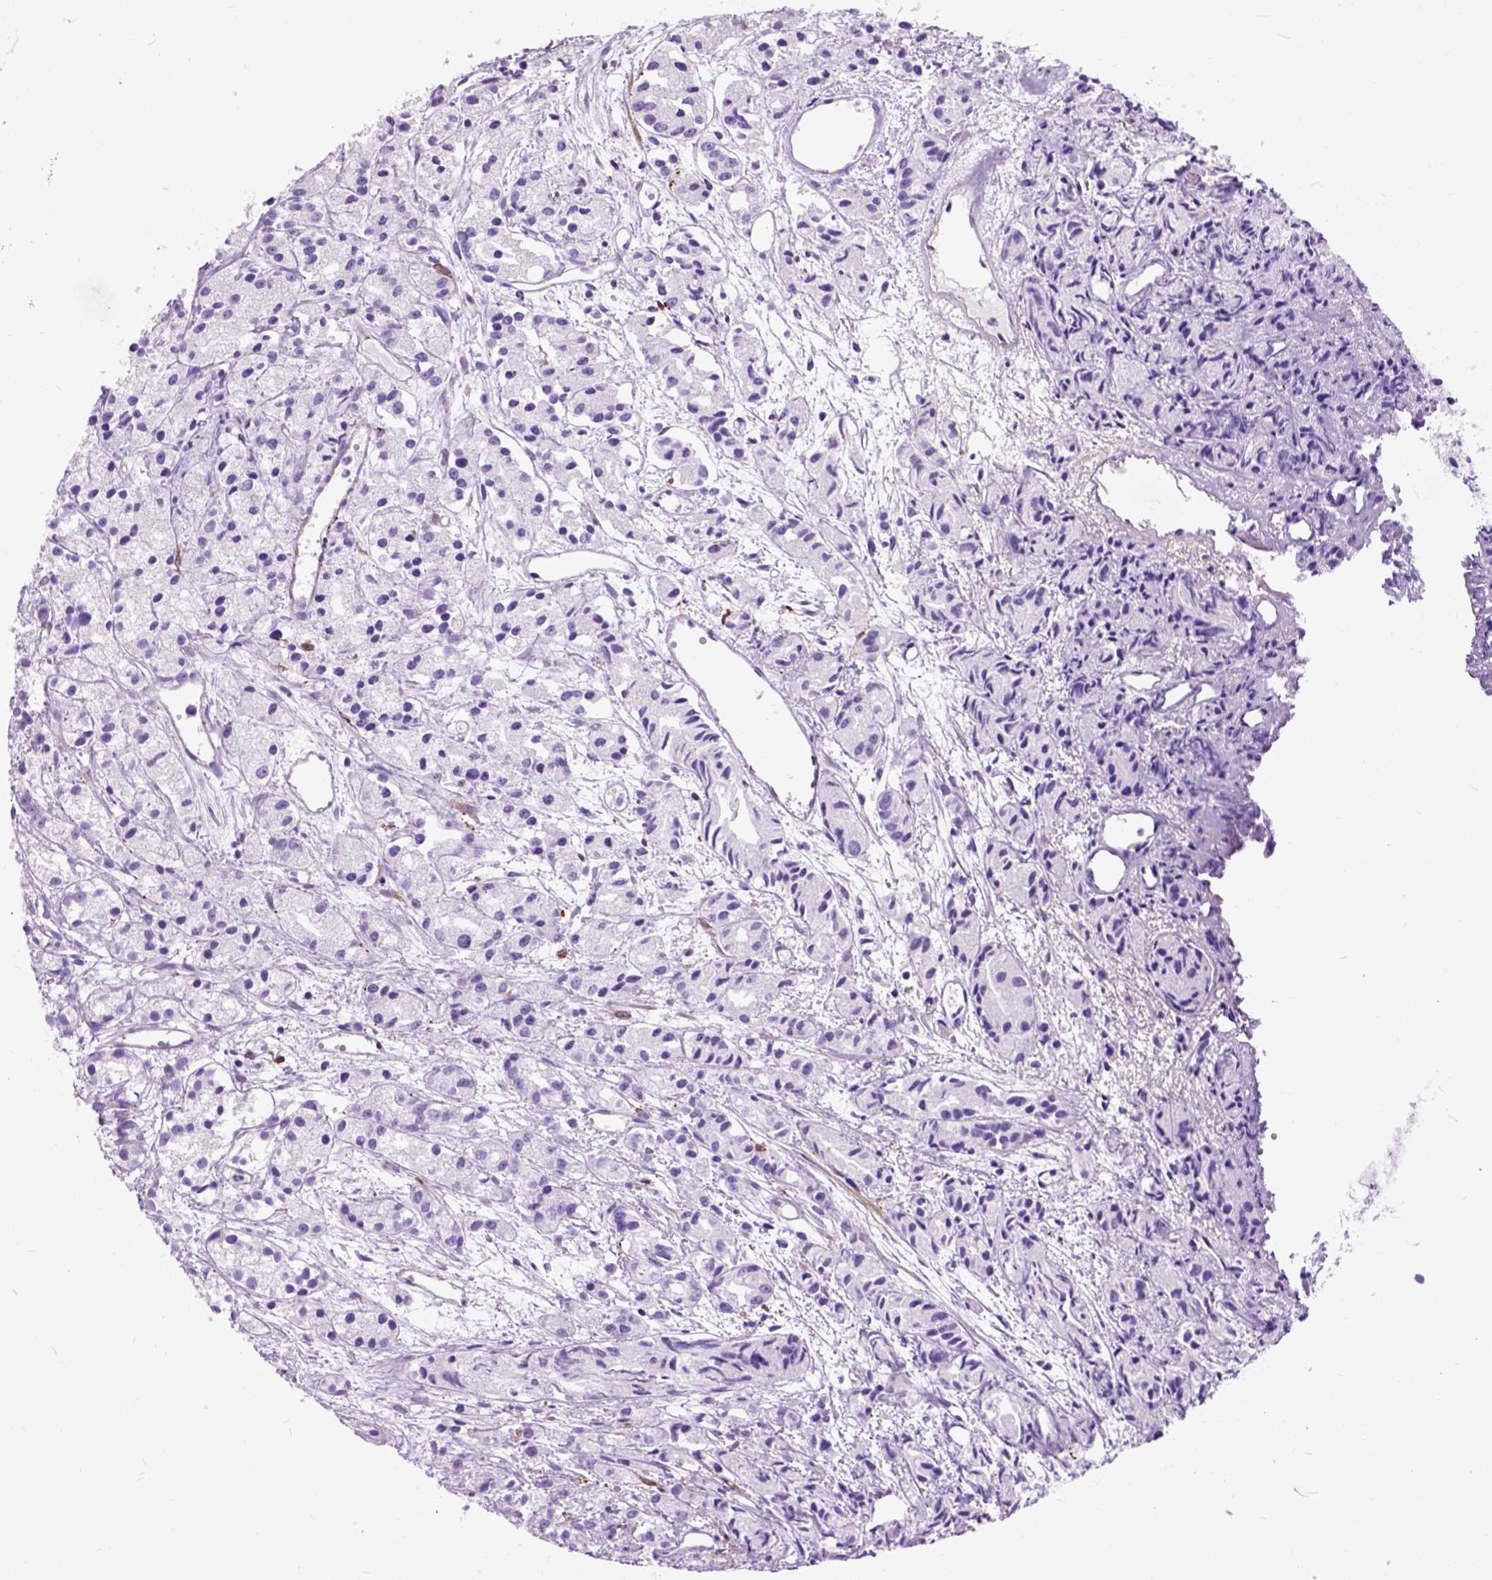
{"staining": {"intensity": "negative", "quantity": "none", "location": "none"}, "tissue": "prostate cancer", "cell_type": "Tumor cells", "image_type": "cancer", "snomed": [{"axis": "morphology", "description": "Adenocarcinoma, Medium grade"}, {"axis": "topography", "description": "Prostate"}], "caption": "Tumor cells are negative for brown protein staining in prostate medium-grade adenocarcinoma.", "gene": "MAPT", "patient": {"sex": "male", "age": 74}}